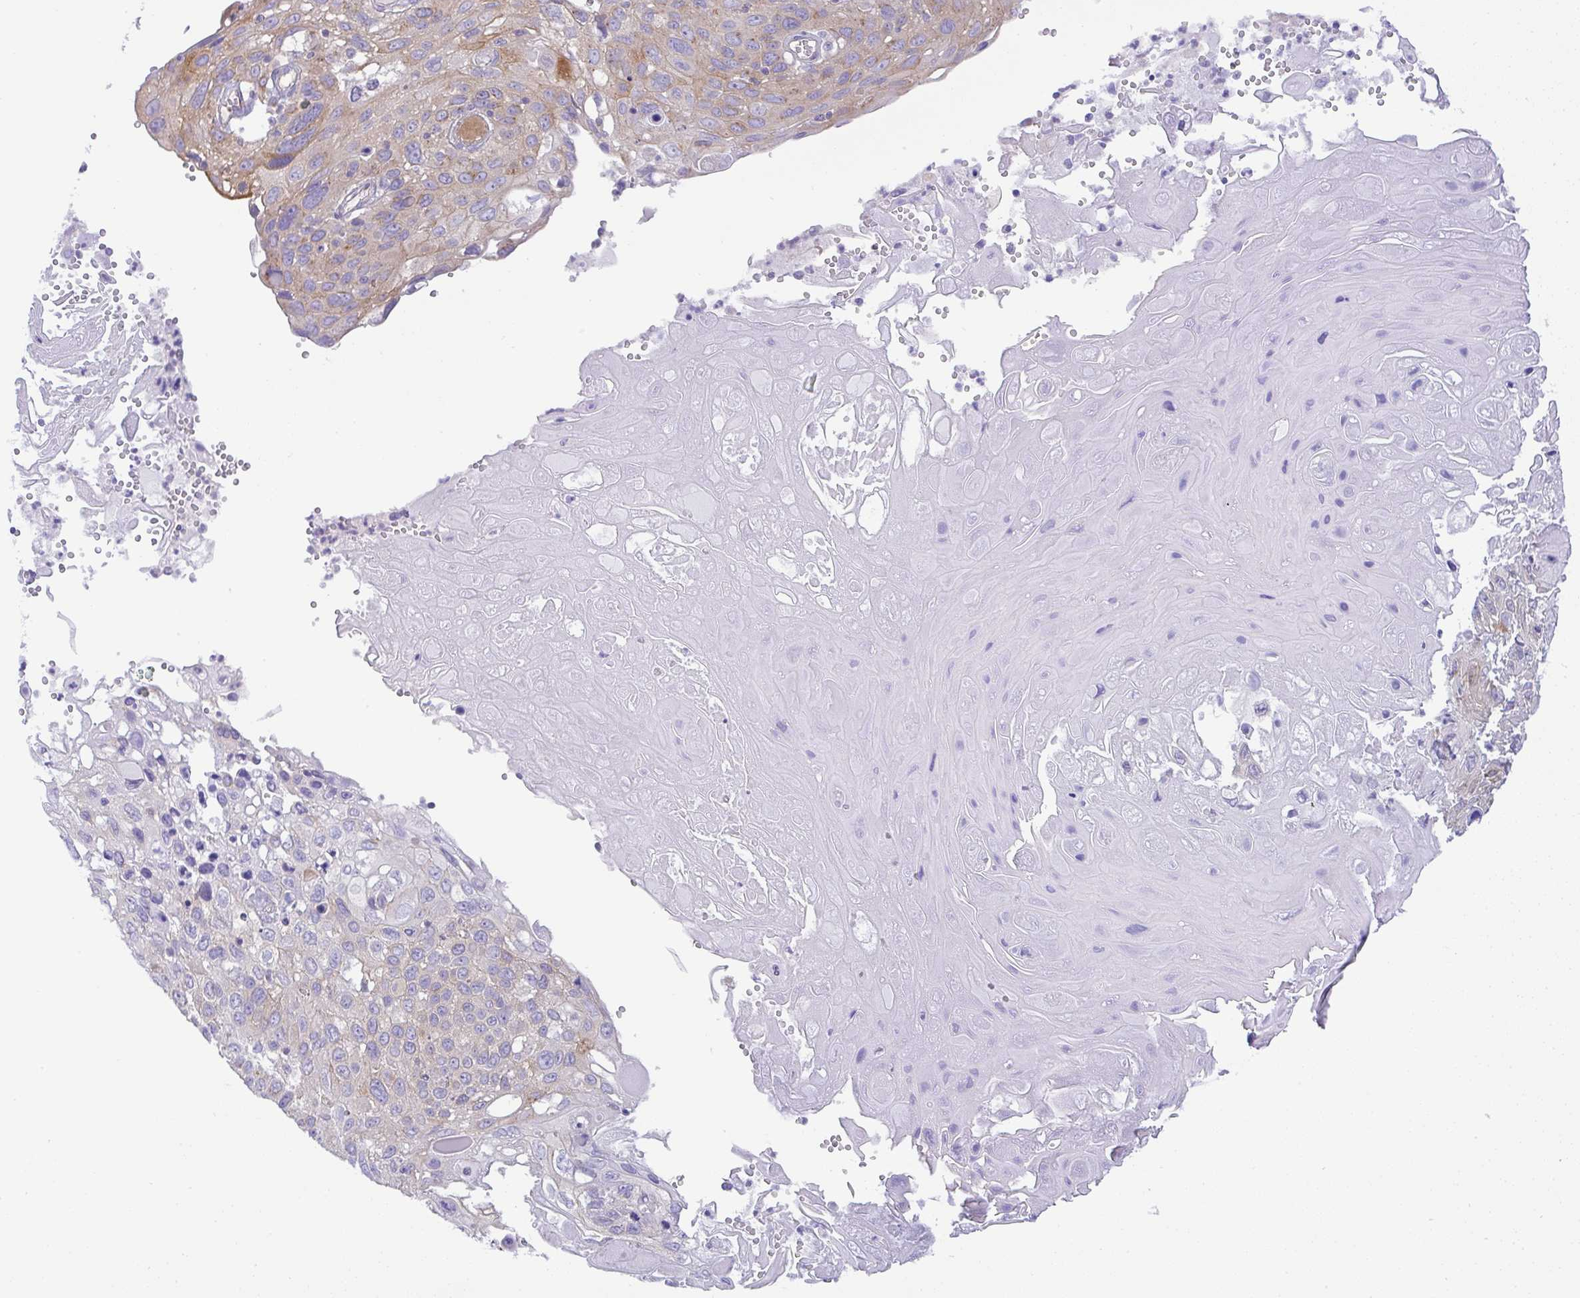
{"staining": {"intensity": "weak", "quantity": "25%-75%", "location": "cytoplasmic/membranous"}, "tissue": "cervical cancer", "cell_type": "Tumor cells", "image_type": "cancer", "snomed": [{"axis": "morphology", "description": "Squamous cell carcinoma, NOS"}, {"axis": "topography", "description": "Cervix"}], "caption": "Approximately 25%-75% of tumor cells in cervical squamous cell carcinoma show weak cytoplasmic/membranous protein positivity as visualized by brown immunohistochemical staining.", "gene": "FAM177A1", "patient": {"sex": "female", "age": 70}}